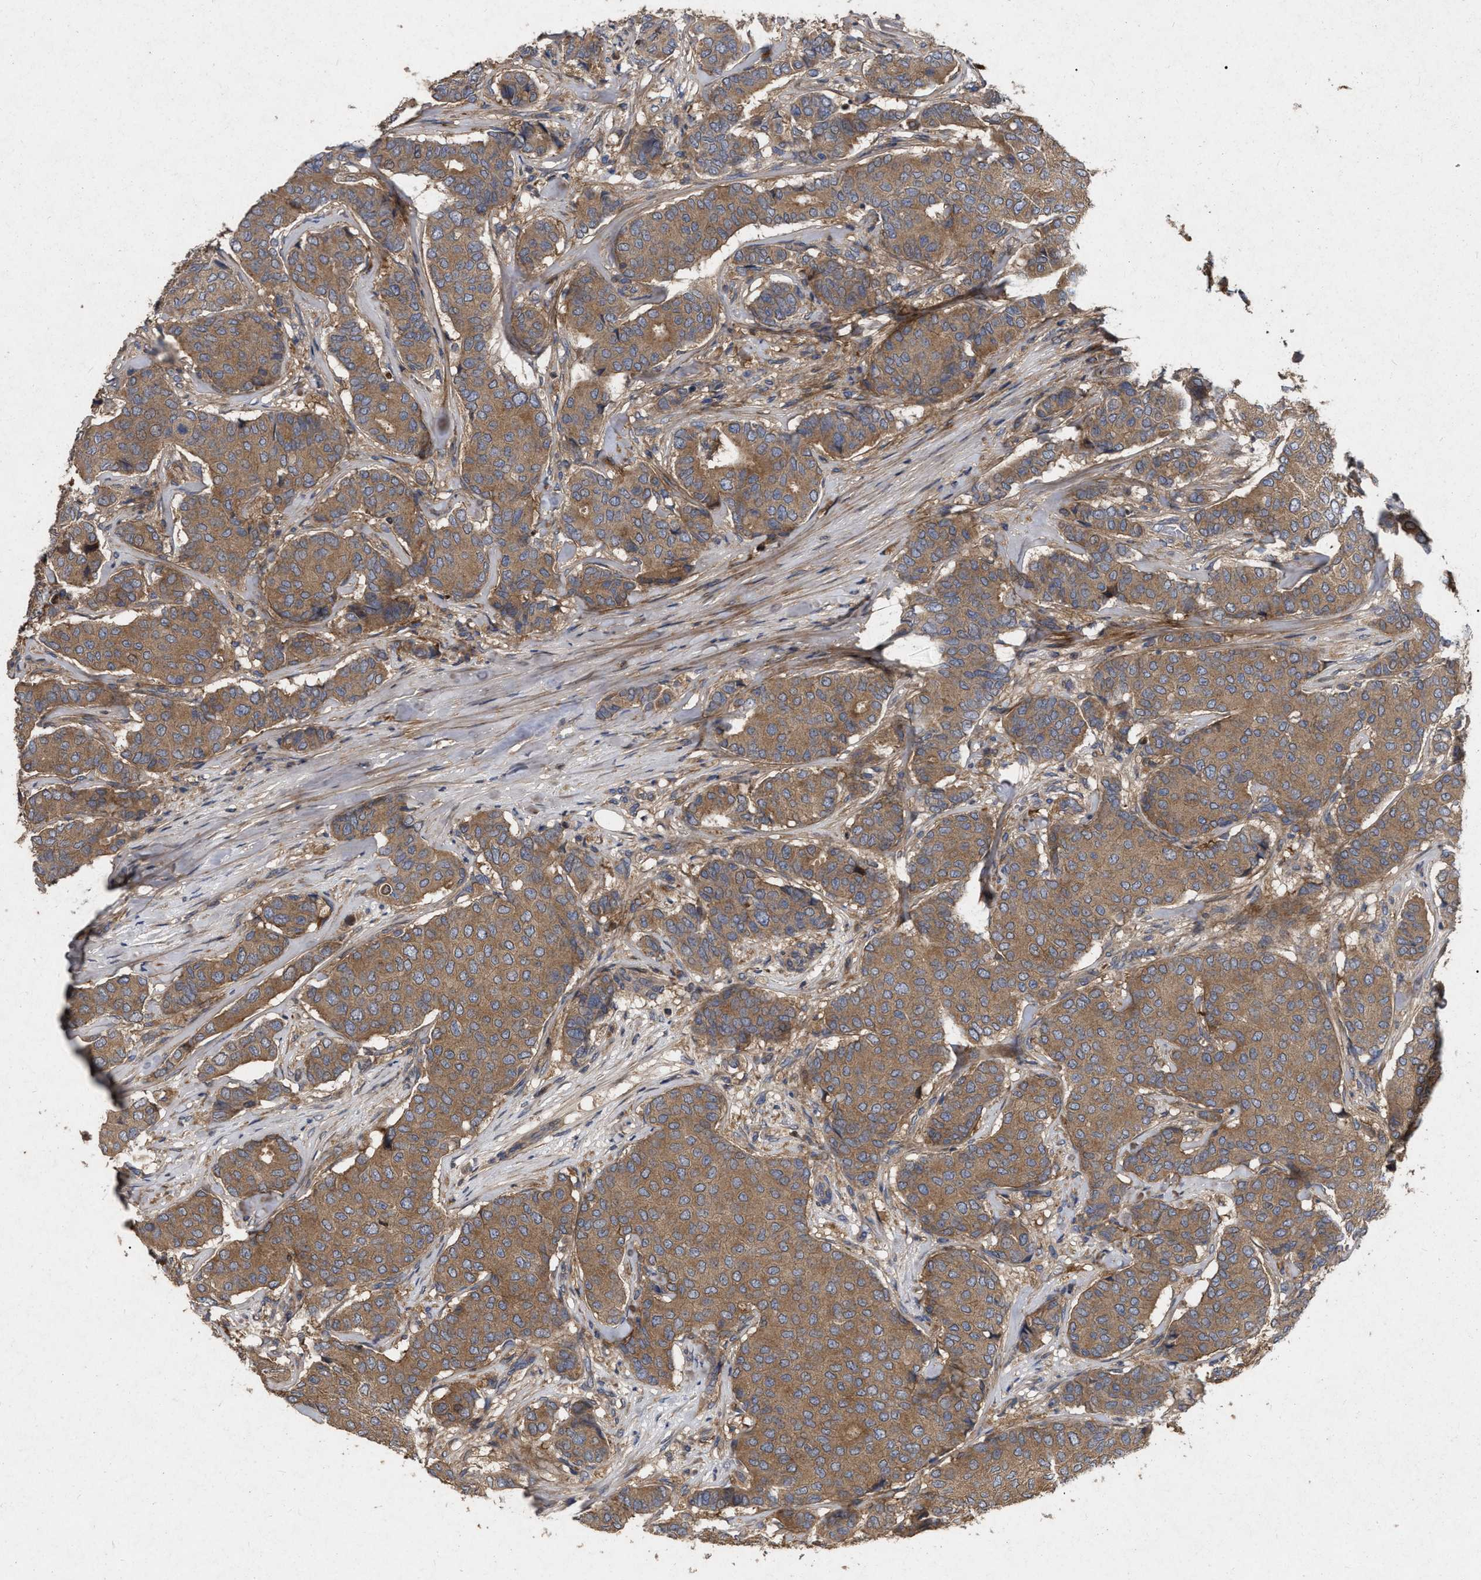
{"staining": {"intensity": "moderate", "quantity": ">75%", "location": "cytoplasmic/membranous"}, "tissue": "breast cancer", "cell_type": "Tumor cells", "image_type": "cancer", "snomed": [{"axis": "morphology", "description": "Duct carcinoma"}, {"axis": "topography", "description": "Breast"}], "caption": "A histopathology image of breast cancer stained for a protein demonstrates moderate cytoplasmic/membranous brown staining in tumor cells.", "gene": "CDKN2C", "patient": {"sex": "female", "age": 75}}